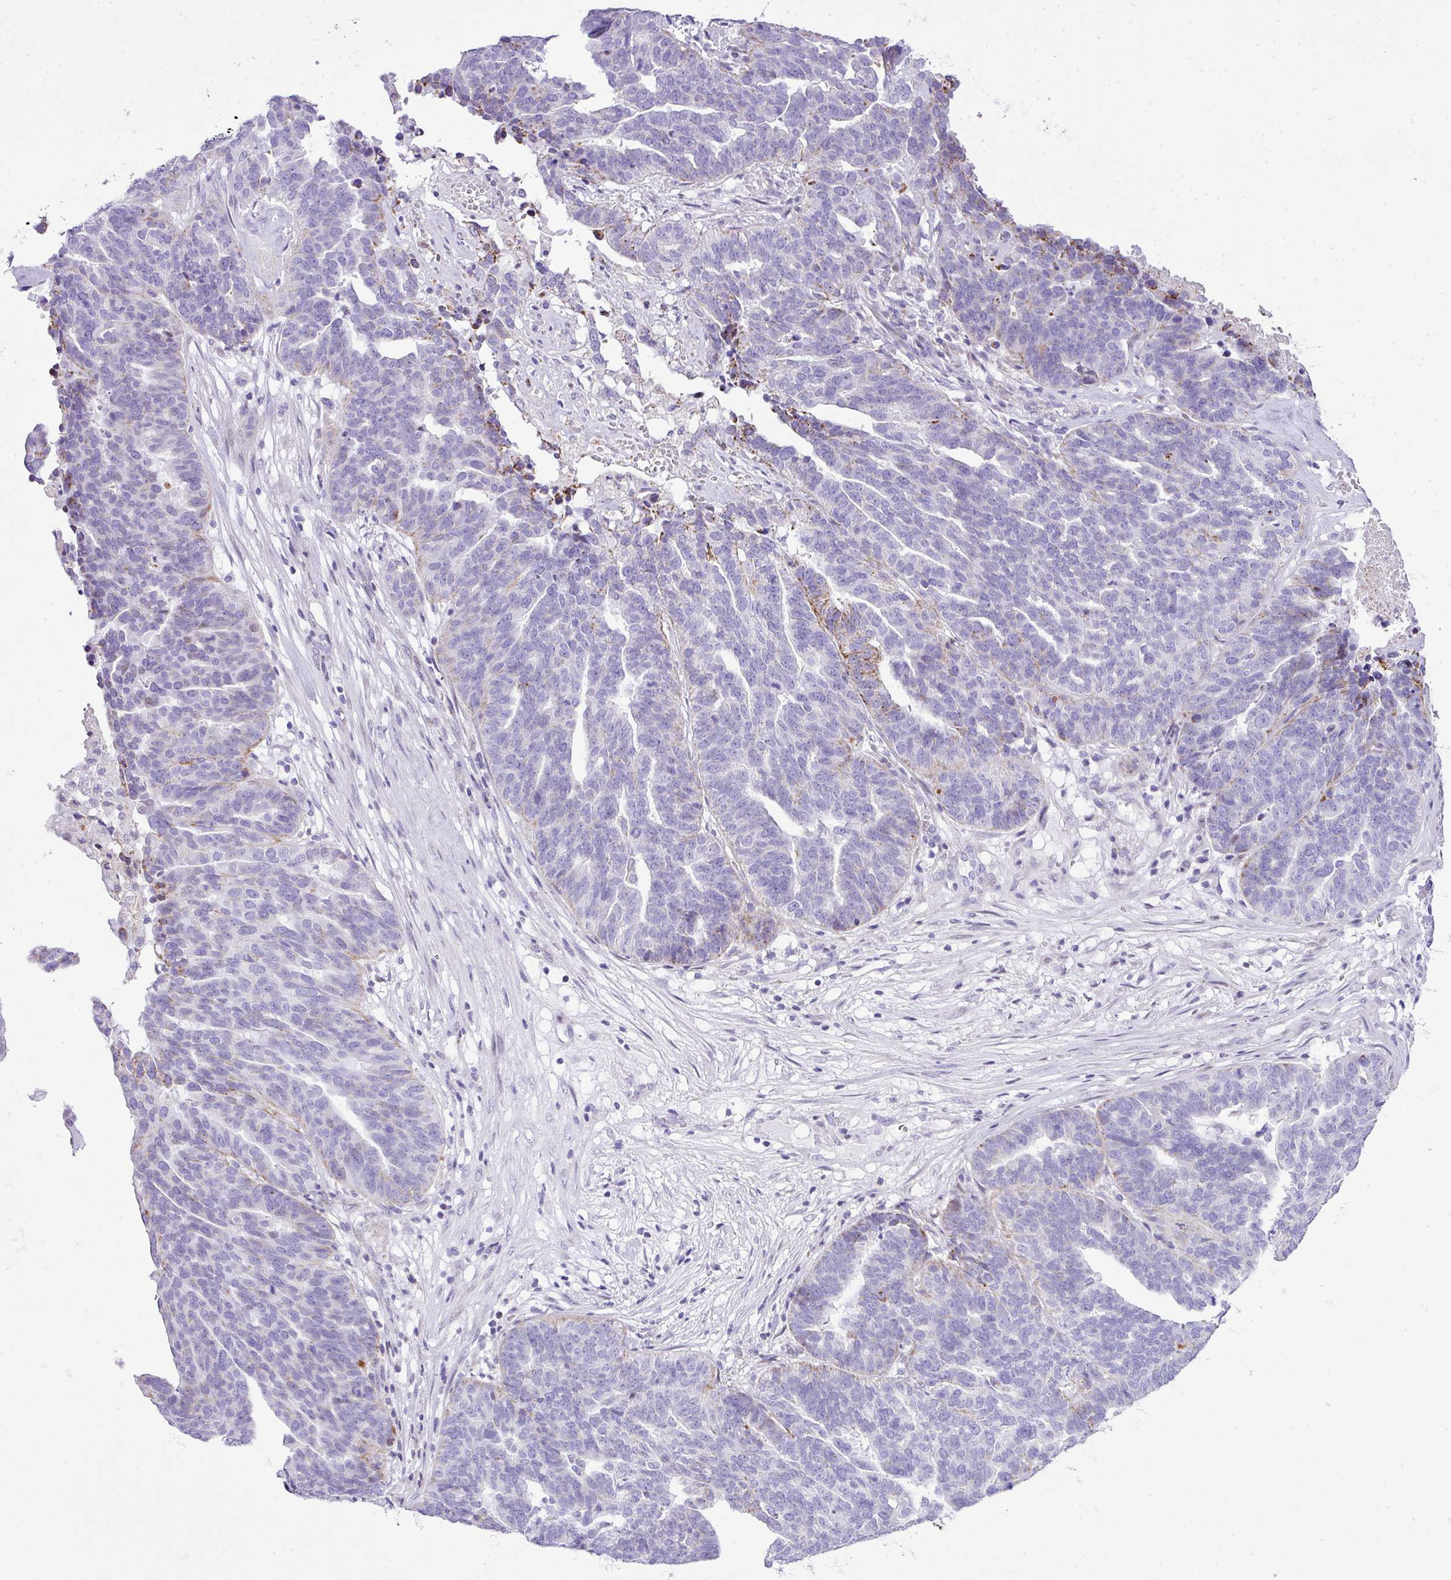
{"staining": {"intensity": "moderate", "quantity": "<25%", "location": "cytoplasmic/membranous"}, "tissue": "ovarian cancer", "cell_type": "Tumor cells", "image_type": "cancer", "snomed": [{"axis": "morphology", "description": "Cystadenocarcinoma, serous, NOS"}, {"axis": "topography", "description": "Ovary"}], "caption": "This is a histology image of immunohistochemistry staining of ovarian cancer, which shows moderate staining in the cytoplasmic/membranous of tumor cells.", "gene": "RCAN2", "patient": {"sex": "female", "age": 59}}